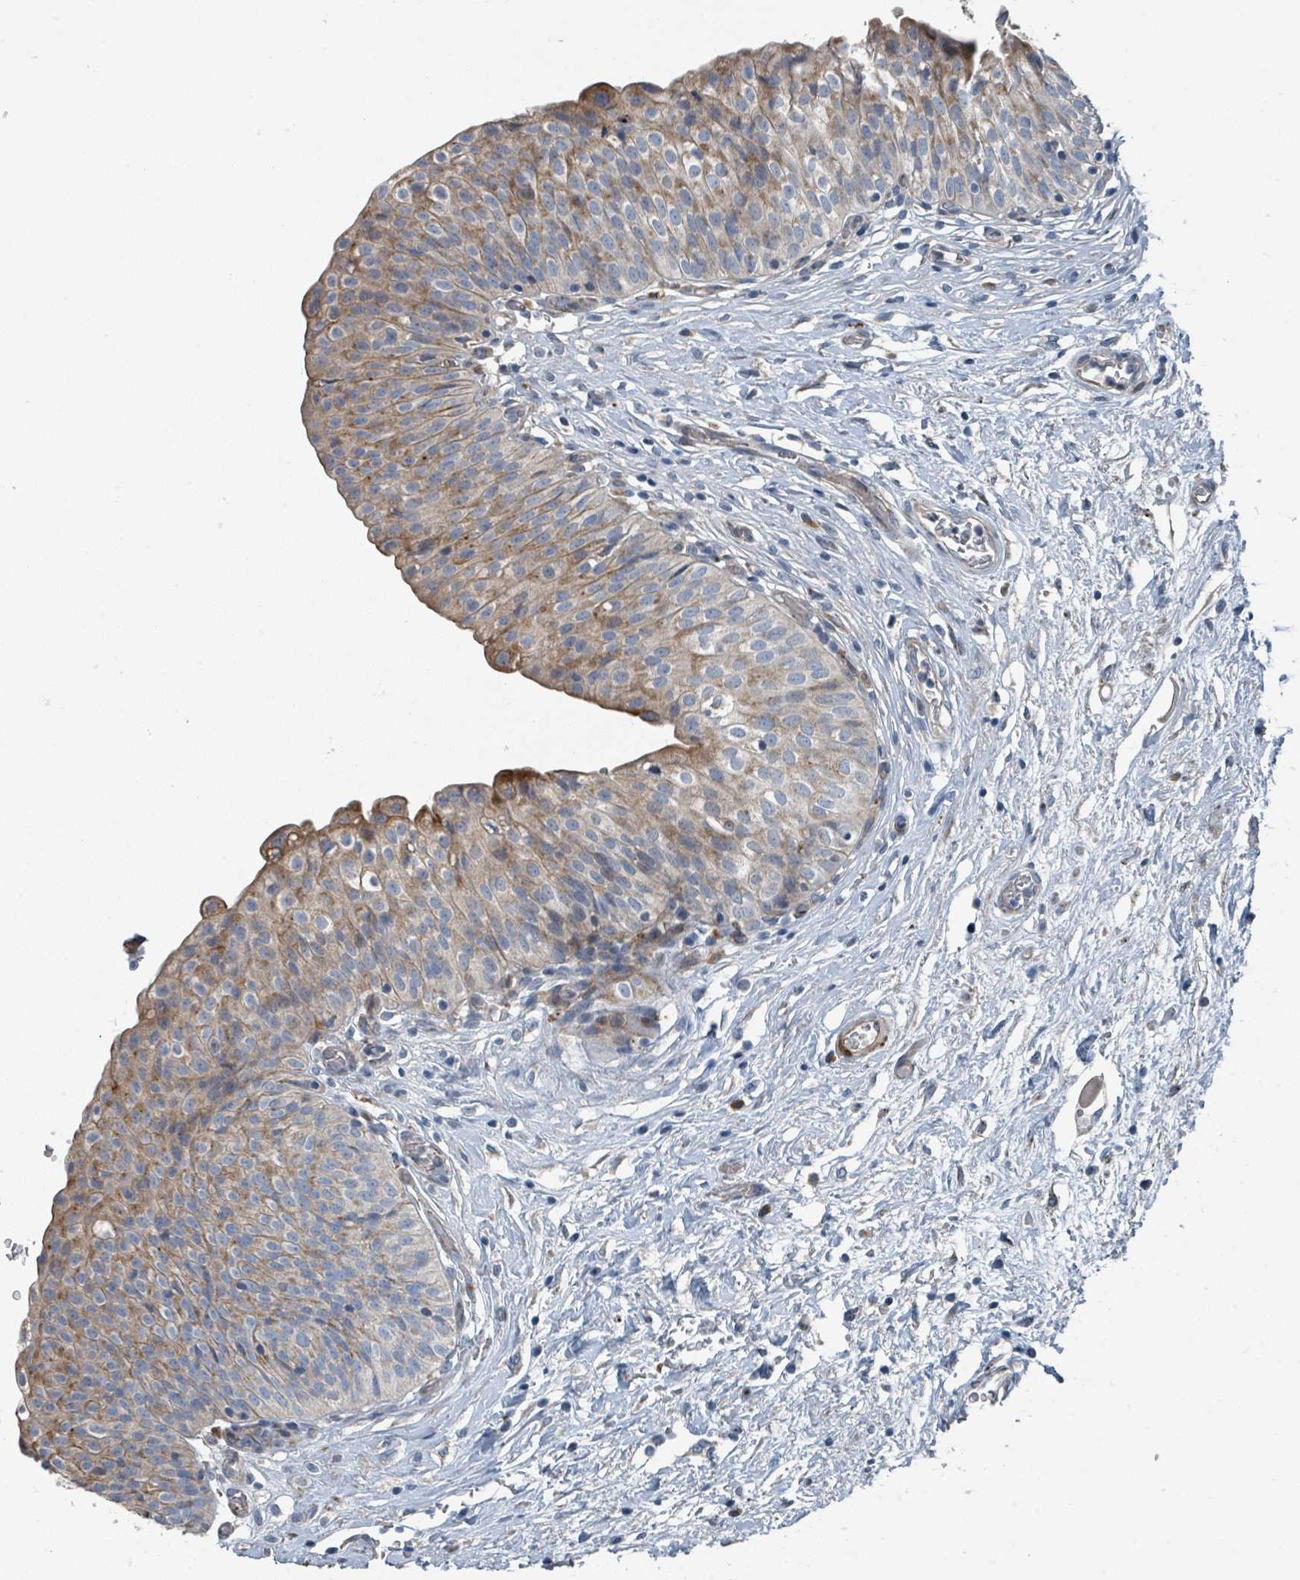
{"staining": {"intensity": "strong", "quantity": "25%-75%", "location": "cytoplasmic/membranous"}, "tissue": "urinary bladder", "cell_type": "Urothelial cells", "image_type": "normal", "snomed": [{"axis": "morphology", "description": "Normal tissue, NOS"}, {"axis": "topography", "description": "Urinary bladder"}], "caption": "The photomicrograph exhibits staining of normal urinary bladder, revealing strong cytoplasmic/membranous protein positivity (brown color) within urothelial cells.", "gene": "DIPK2A", "patient": {"sex": "male", "age": 55}}